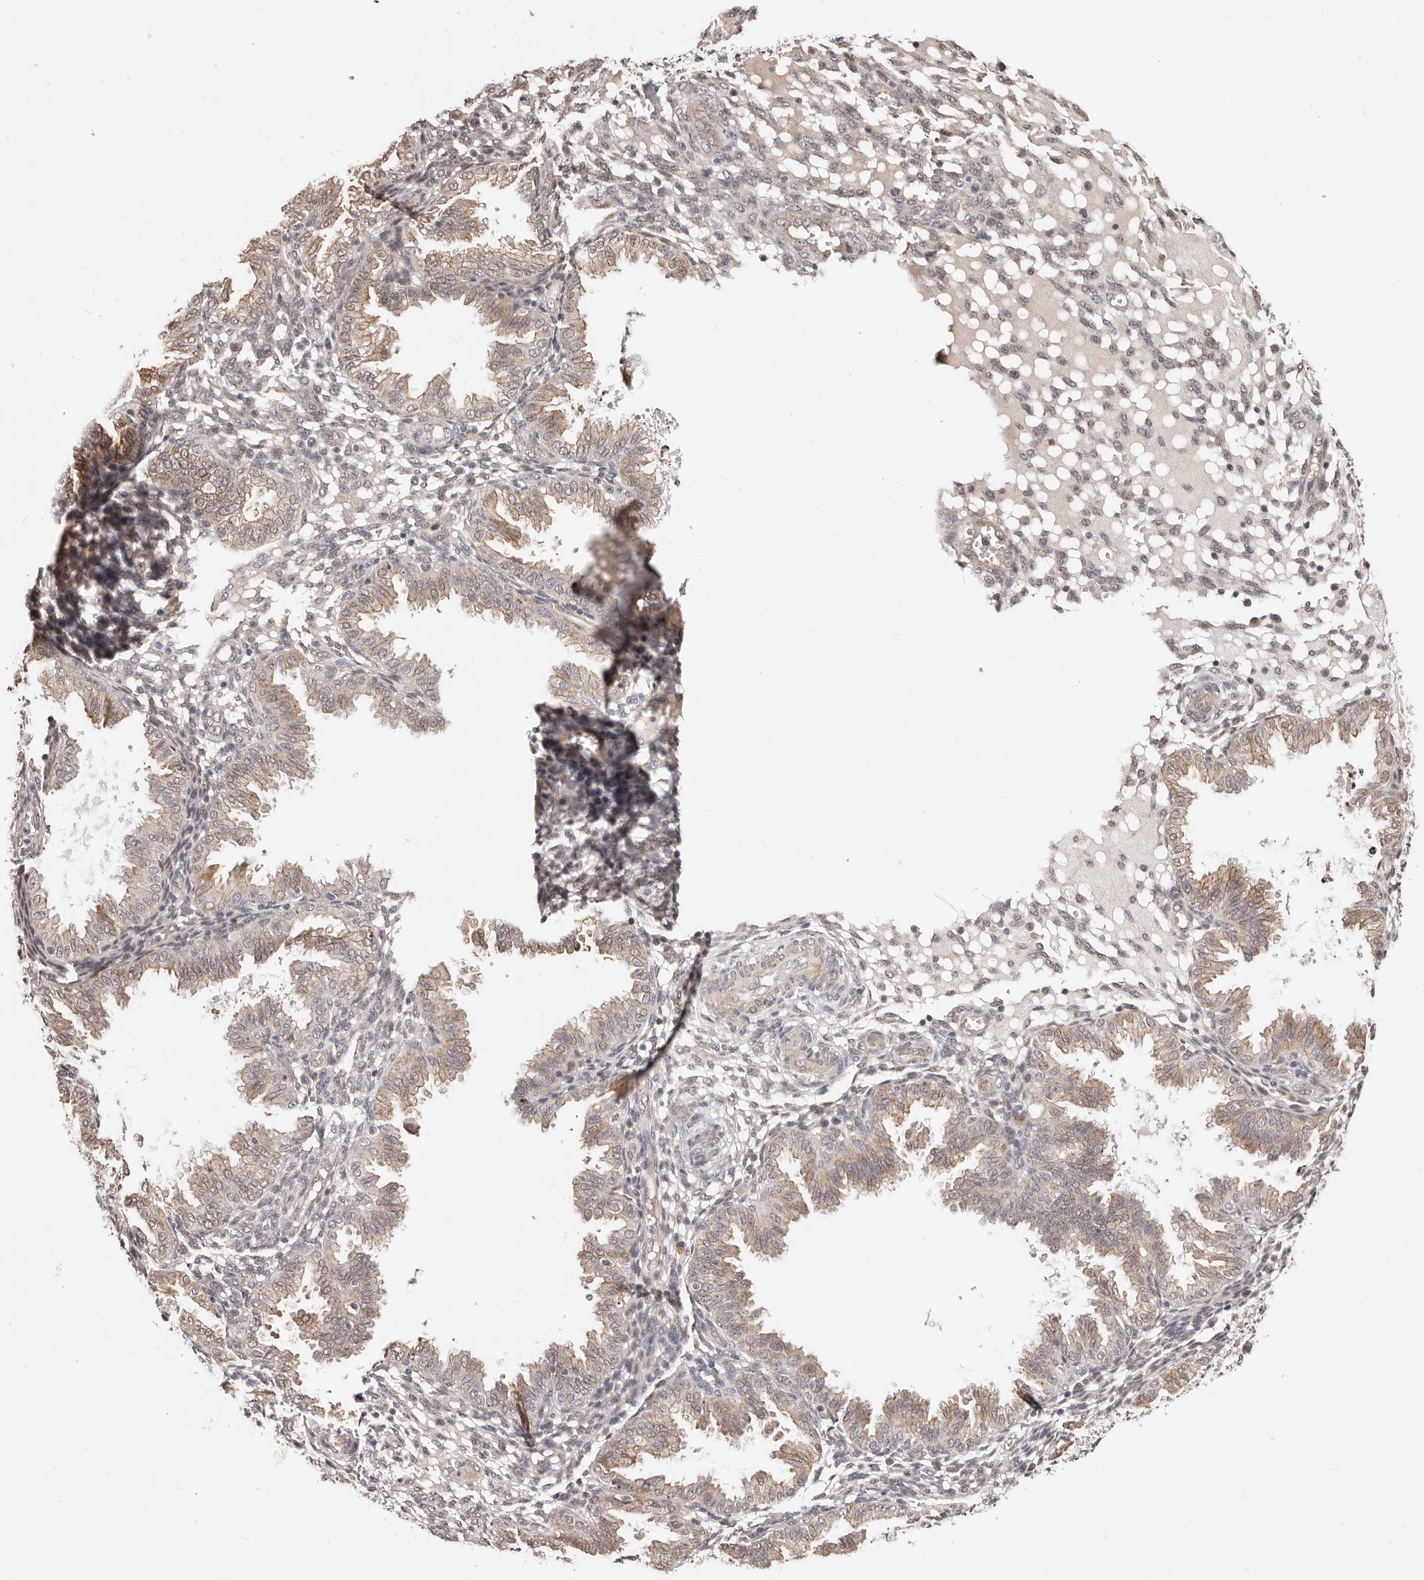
{"staining": {"intensity": "negative", "quantity": "none", "location": "none"}, "tissue": "endometrium", "cell_type": "Cells in endometrial stroma", "image_type": "normal", "snomed": [{"axis": "morphology", "description": "Normal tissue, NOS"}, {"axis": "topography", "description": "Endometrium"}], "caption": "Cells in endometrial stroma show no significant protein staining in unremarkable endometrium. (Immunohistochemistry (ihc), brightfield microscopy, high magnification).", "gene": "TRIP13", "patient": {"sex": "female", "age": 33}}